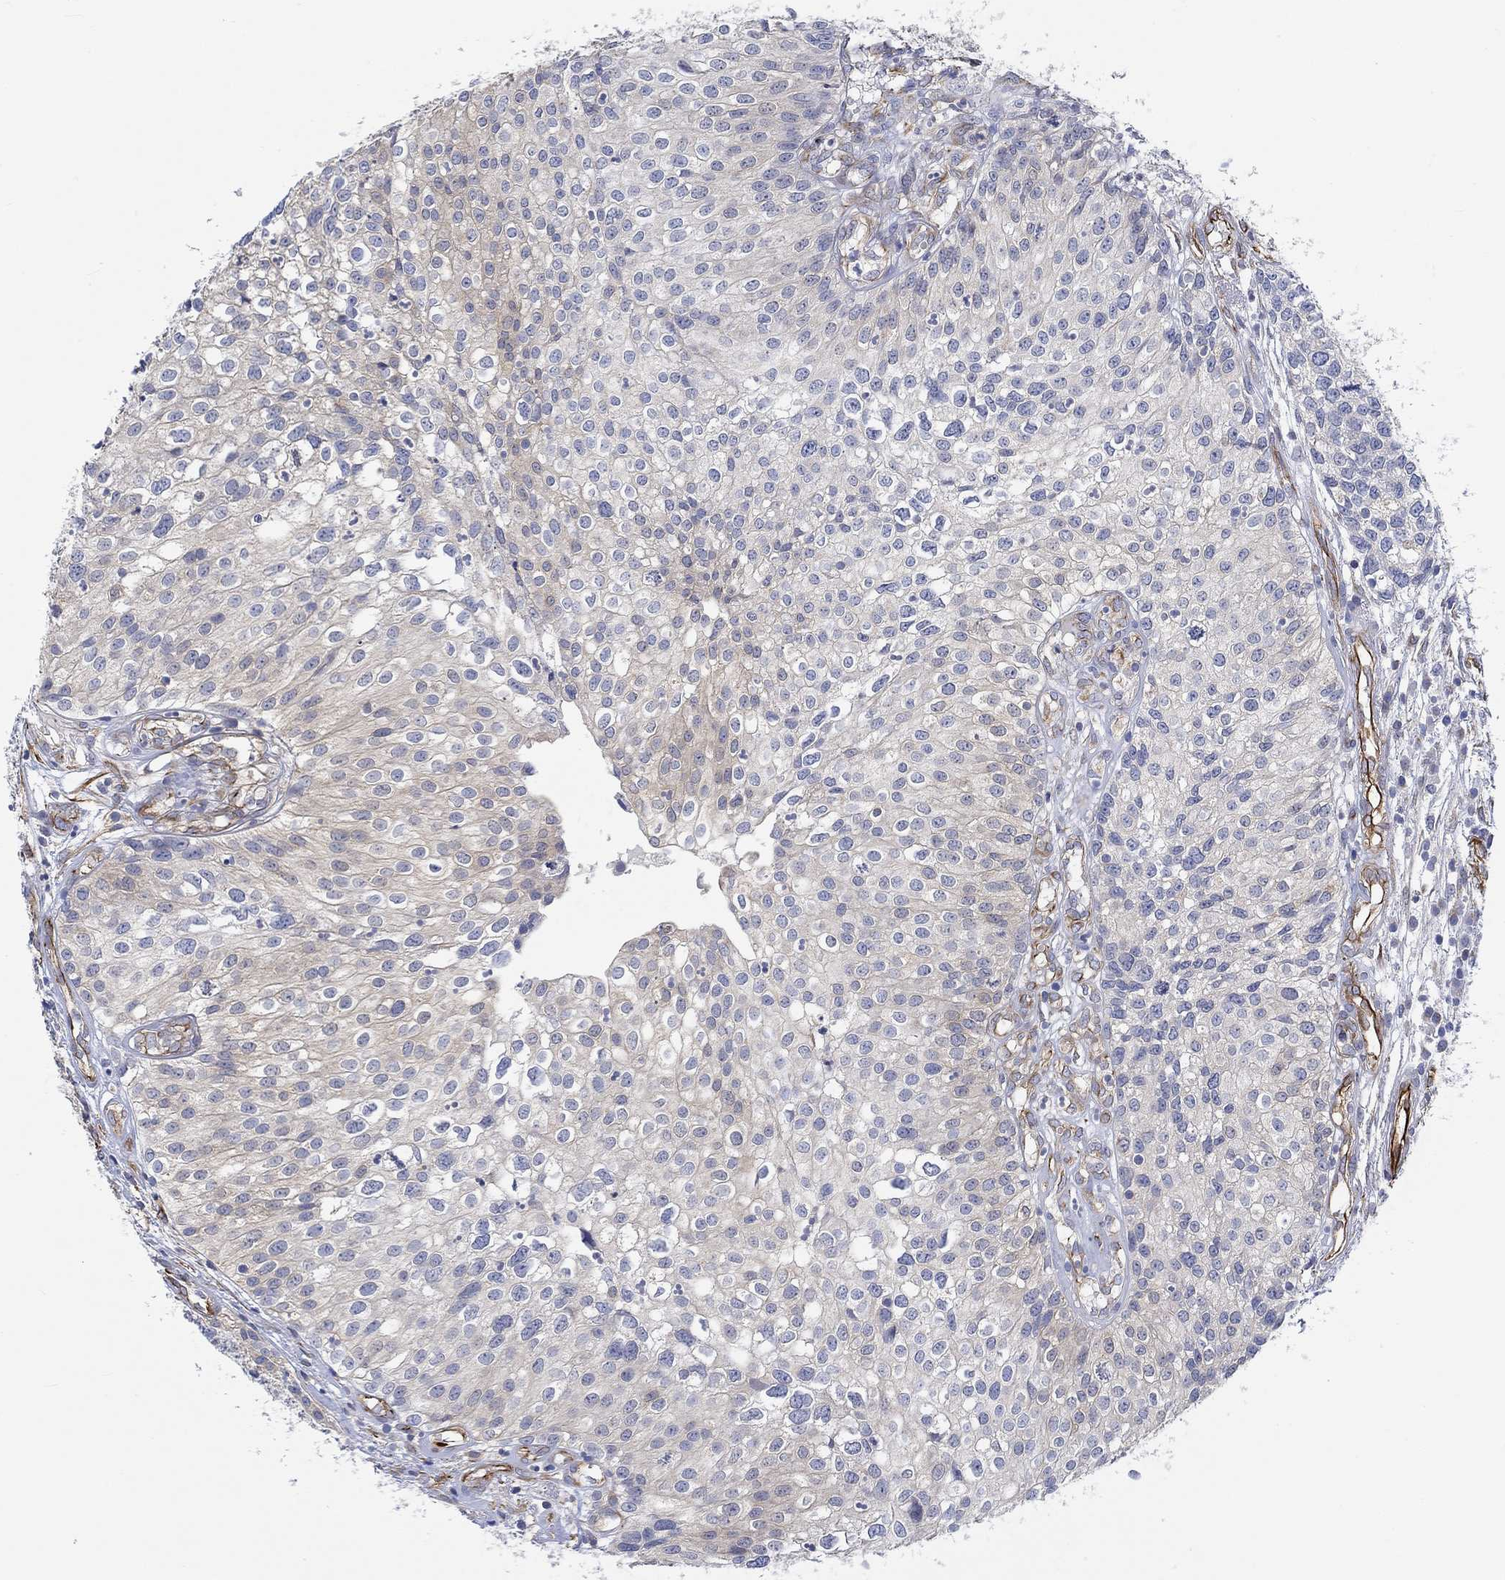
{"staining": {"intensity": "weak", "quantity": "<25%", "location": "cytoplasmic/membranous"}, "tissue": "urothelial cancer", "cell_type": "Tumor cells", "image_type": "cancer", "snomed": [{"axis": "morphology", "description": "Urothelial carcinoma, High grade"}, {"axis": "topography", "description": "Urinary bladder"}], "caption": "Tumor cells show no significant positivity in urothelial carcinoma (high-grade). Brightfield microscopy of immunohistochemistry stained with DAB (brown) and hematoxylin (blue), captured at high magnification.", "gene": "CAMK1D", "patient": {"sex": "female", "age": 79}}